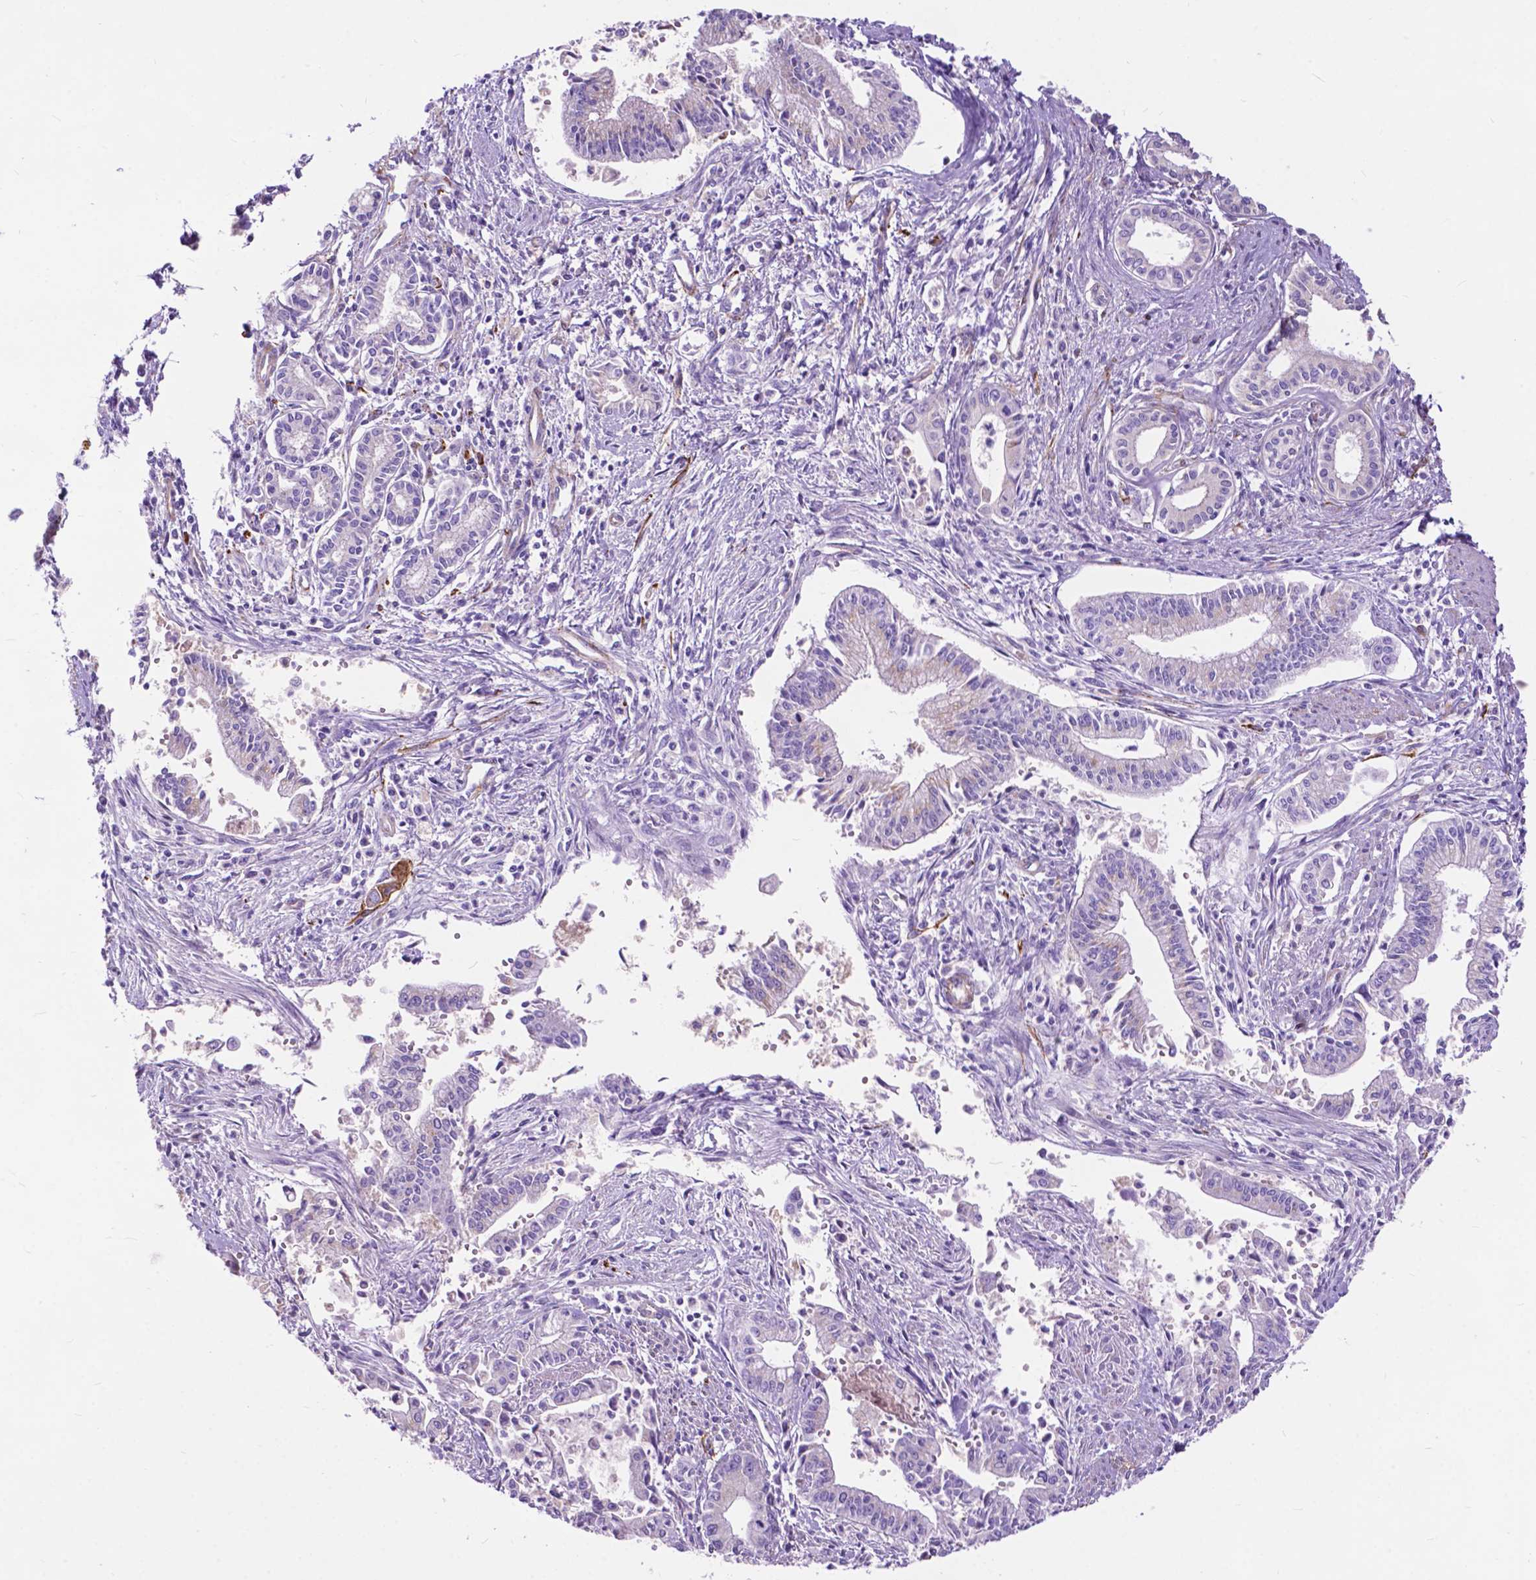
{"staining": {"intensity": "negative", "quantity": "none", "location": "none"}, "tissue": "pancreatic cancer", "cell_type": "Tumor cells", "image_type": "cancer", "snomed": [{"axis": "morphology", "description": "Adenocarcinoma, NOS"}, {"axis": "topography", "description": "Pancreas"}], "caption": "The image displays no staining of tumor cells in pancreatic cancer.", "gene": "PCDHA12", "patient": {"sex": "female", "age": 65}}